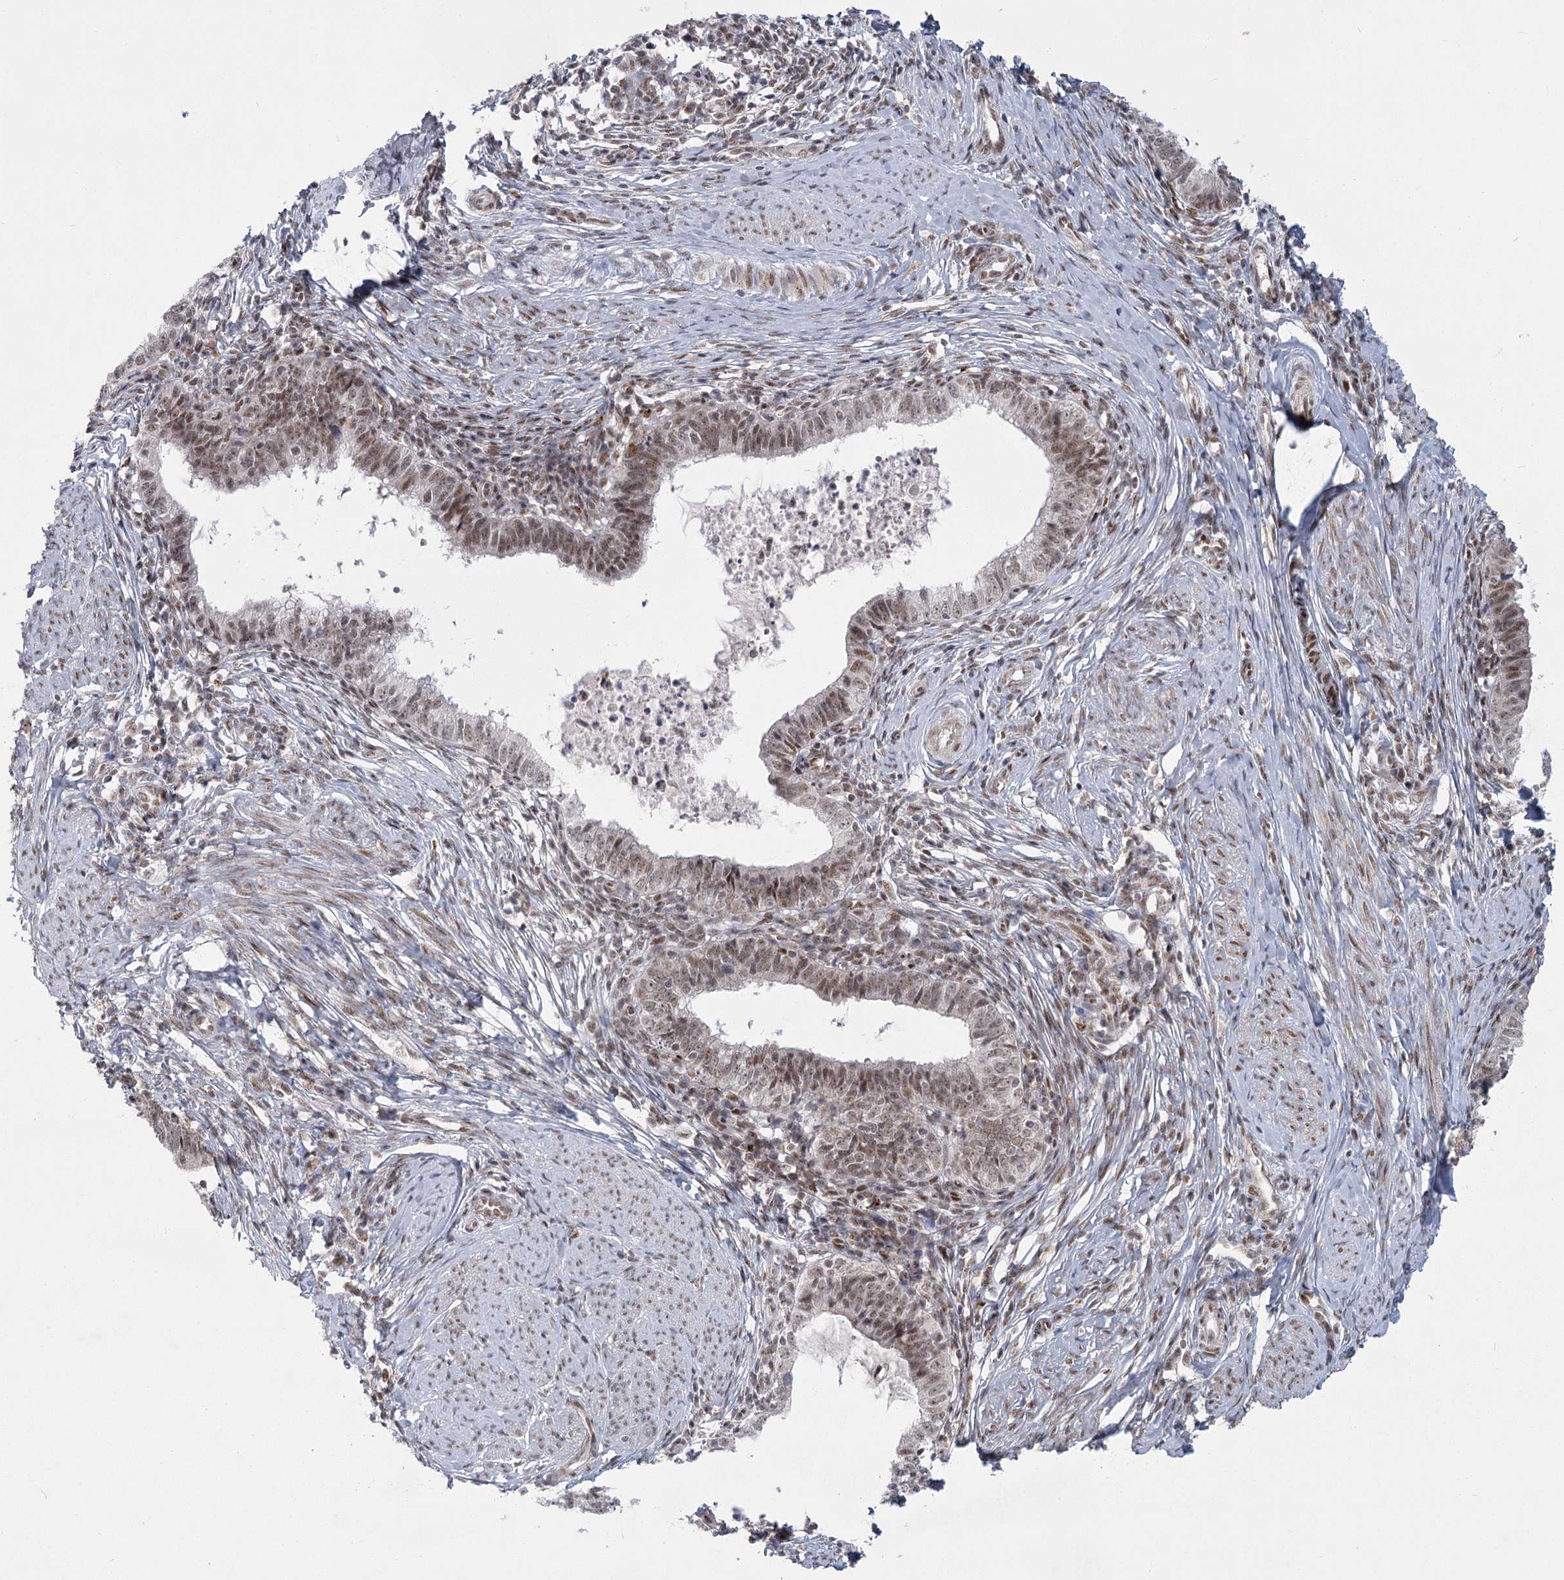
{"staining": {"intensity": "moderate", "quantity": ">75%", "location": "nuclear"}, "tissue": "cervical cancer", "cell_type": "Tumor cells", "image_type": "cancer", "snomed": [{"axis": "morphology", "description": "Adenocarcinoma, NOS"}, {"axis": "topography", "description": "Cervix"}], "caption": "Human cervical adenocarcinoma stained for a protein (brown) reveals moderate nuclear positive staining in approximately >75% of tumor cells.", "gene": "CIB4", "patient": {"sex": "female", "age": 36}}